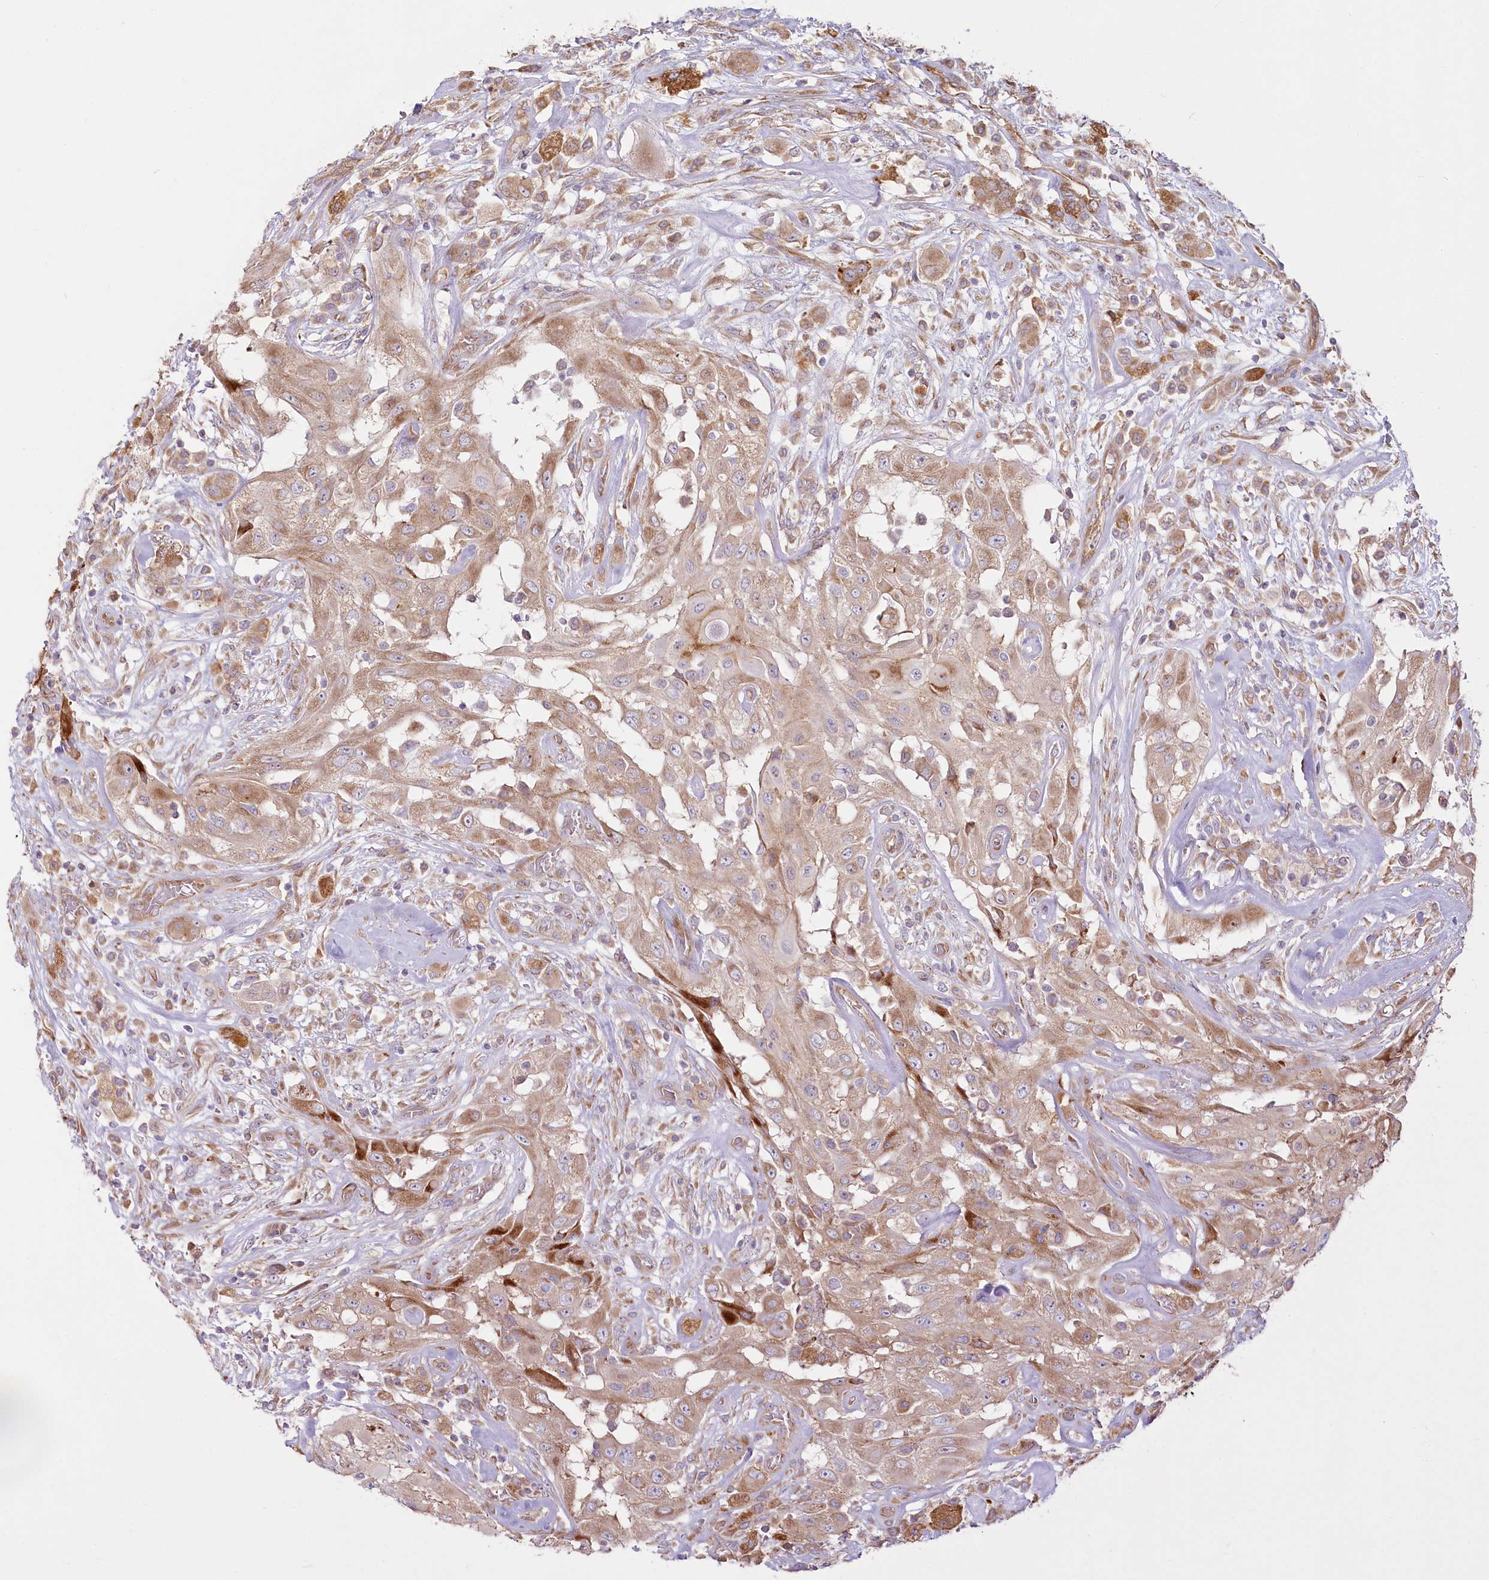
{"staining": {"intensity": "moderate", "quantity": ">75%", "location": "cytoplasmic/membranous"}, "tissue": "thyroid cancer", "cell_type": "Tumor cells", "image_type": "cancer", "snomed": [{"axis": "morphology", "description": "Papillary adenocarcinoma, NOS"}, {"axis": "topography", "description": "Thyroid gland"}], "caption": "Immunohistochemical staining of thyroid cancer demonstrates medium levels of moderate cytoplasmic/membranous protein expression in about >75% of tumor cells.", "gene": "HARS2", "patient": {"sex": "female", "age": 59}}